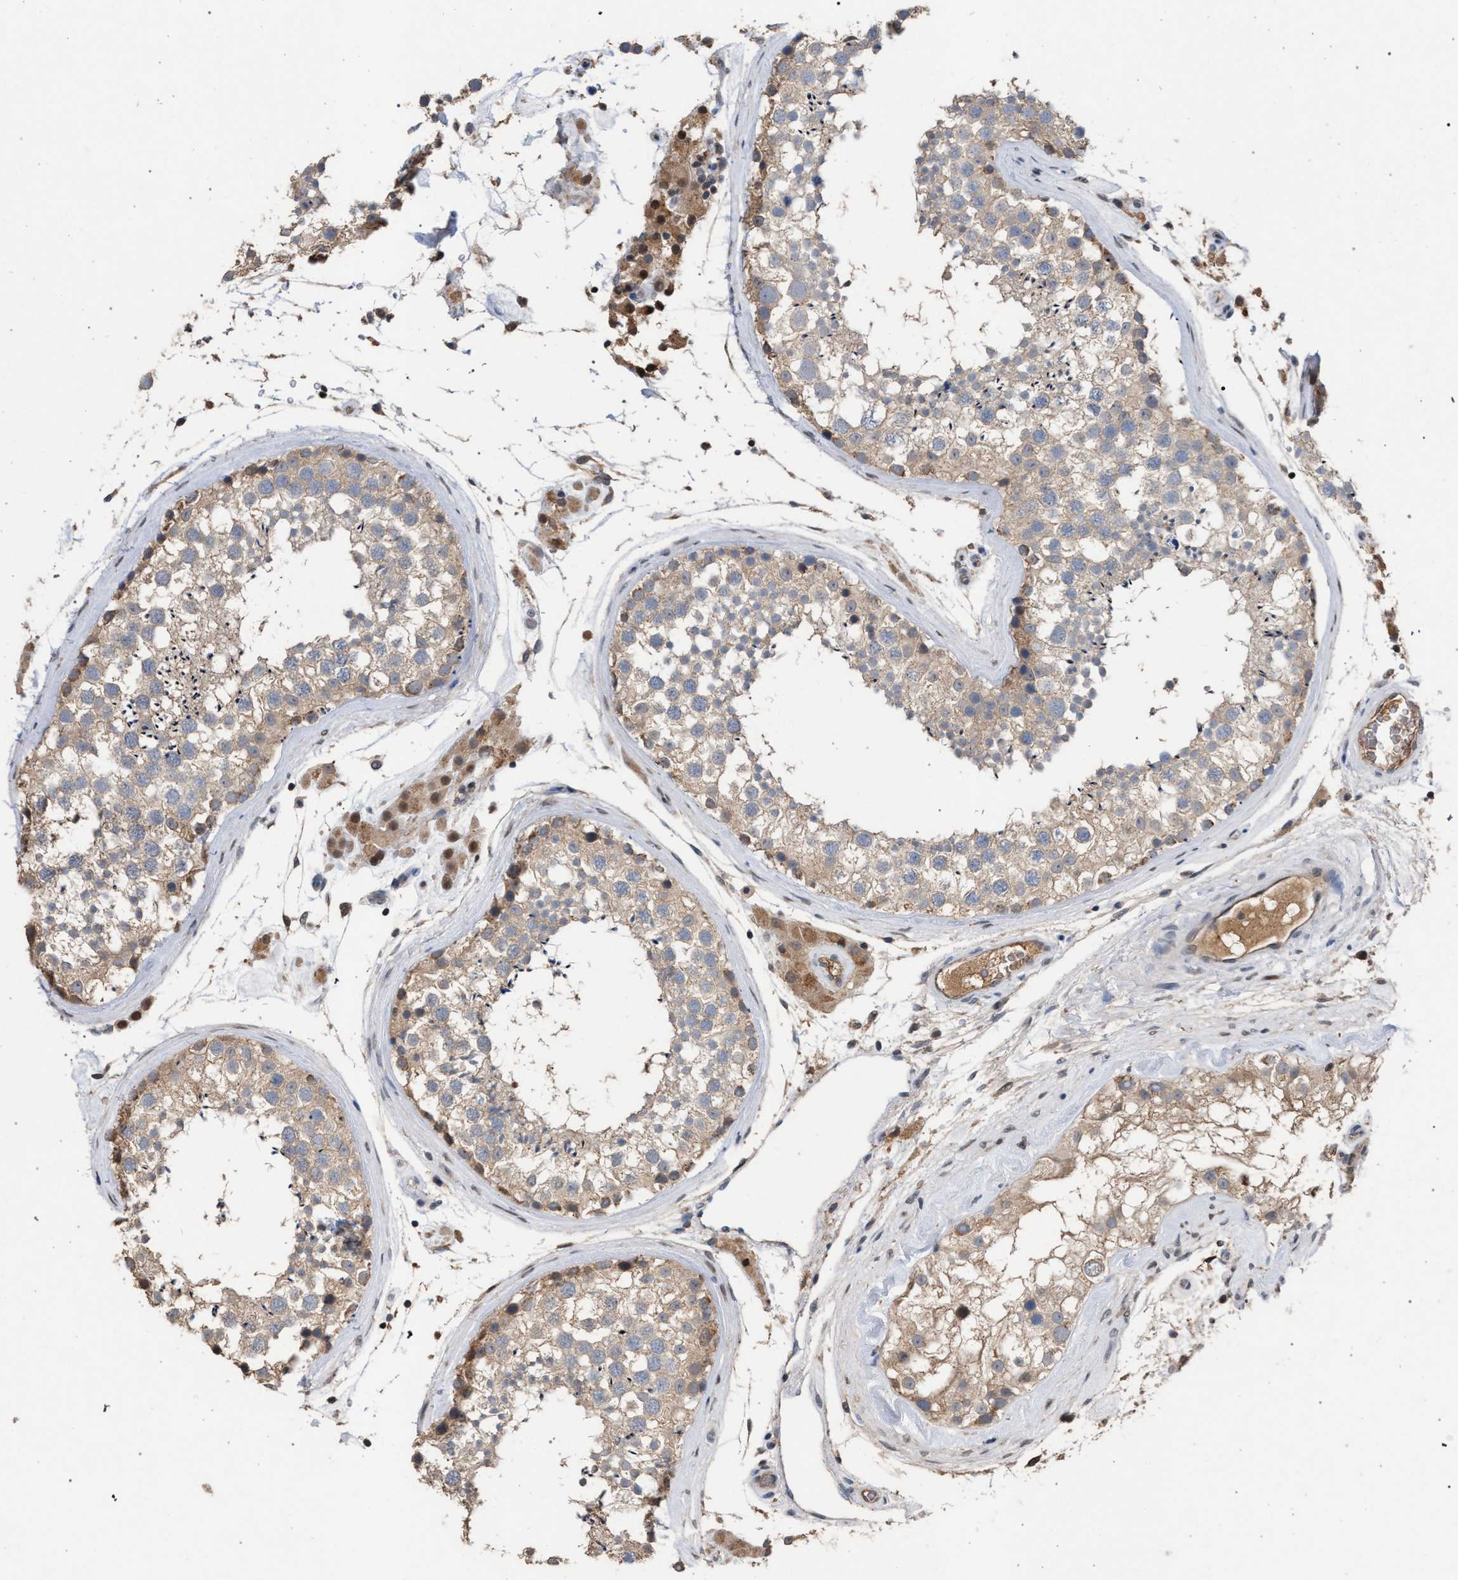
{"staining": {"intensity": "weak", "quantity": ">75%", "location": "cytoplasmic/membranous"}, "tissue": "testis", "cell_type": "Cells in seminiferous ducts", "image_type": "normal", "snomed": [{"axis": "morphology", "description": "Normal tissue, NOS"}, {"axis": "topography", "description": "Testis"}], "caption": "A histopathology image of human testis stained for a protein displays weak cytoplasmic/membranous brown staining in cells in seminiferous ducts. Using DAB (brown) and hematoxylin (blue) stains, captured at high magnification using brightfield microscopy.", "gene": "TECPR1", "patient": {"sex": "male", "age": 46}}